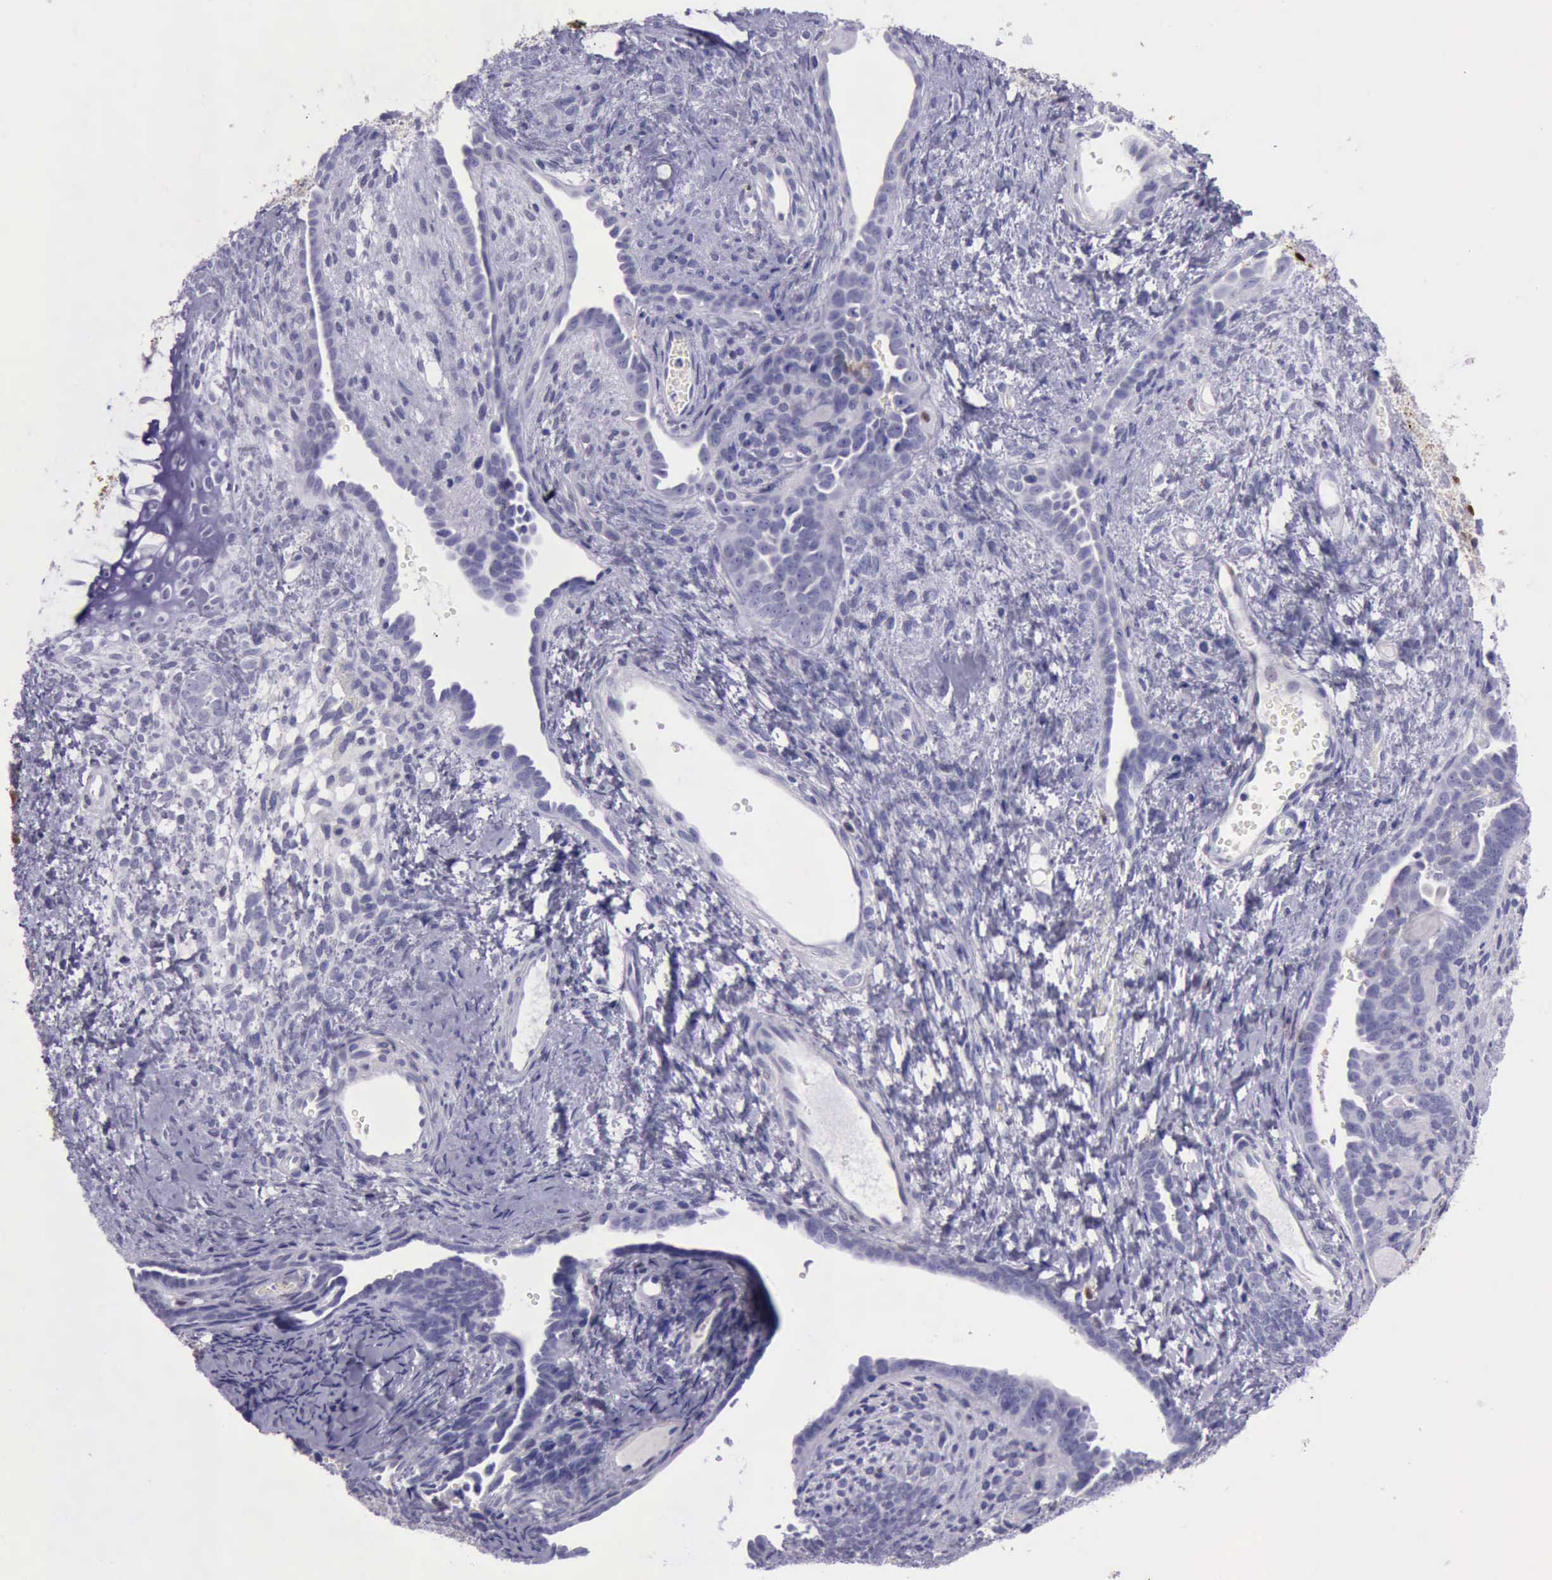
{"staining": {"intensity": "negative", "quantity": "none", "location": "none"}, "tissue": "endometrial cancer", "cell_type": "Tumor cells", "image_type": "cancer", "snomed": [{"axis": "morphology", "description": "Neoplasm, malignant, NOS"}, {"axis": "topography", "description": "Endometrium"}], "caption": "Tumor cells show no significant expression in neoplasm (malignant) (endometrial).", "gene": "TYMP", "patient": {"sex": "female", "age": 74}}